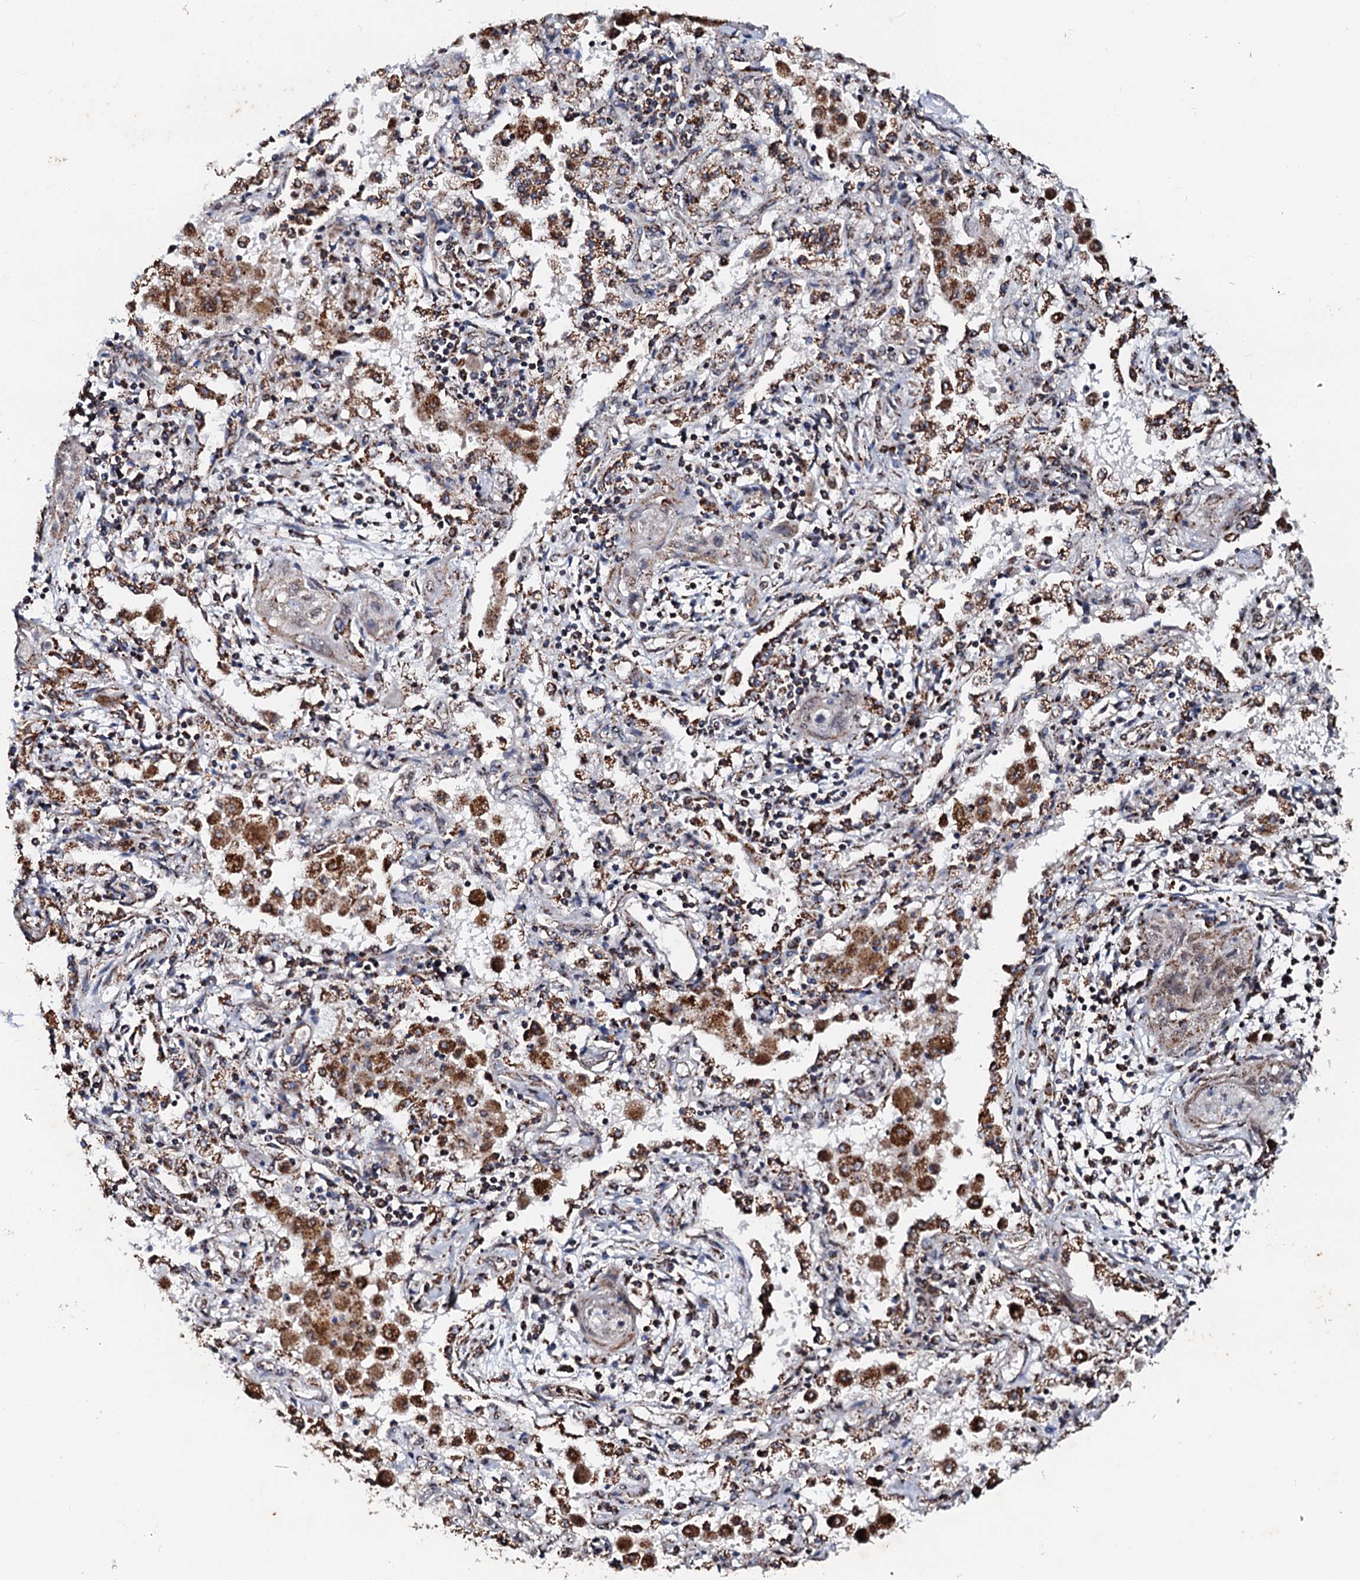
{"staining": {"intensity": "weak", "quantity": ">75%", "location": "cytoplasmic/membranous"}, "tissue": "lung cancer", "cell_type": "Tumor cells", "image_type": "cancer", "snomed": [{"axis": "morphology", "description": "Squamous cell carcinoma, NOS"}, {"axis": "topography", "description": "Lung"}], "caption": "Immunohistochemical staining of lung cancer (squamous cell carcinoma) shows low levels of weak cytoplasmic/membranous staining in approximately >75% of tumor cells.", "gene": "SECISBP2L", "patient": {"sex": "female", "age": 47}}